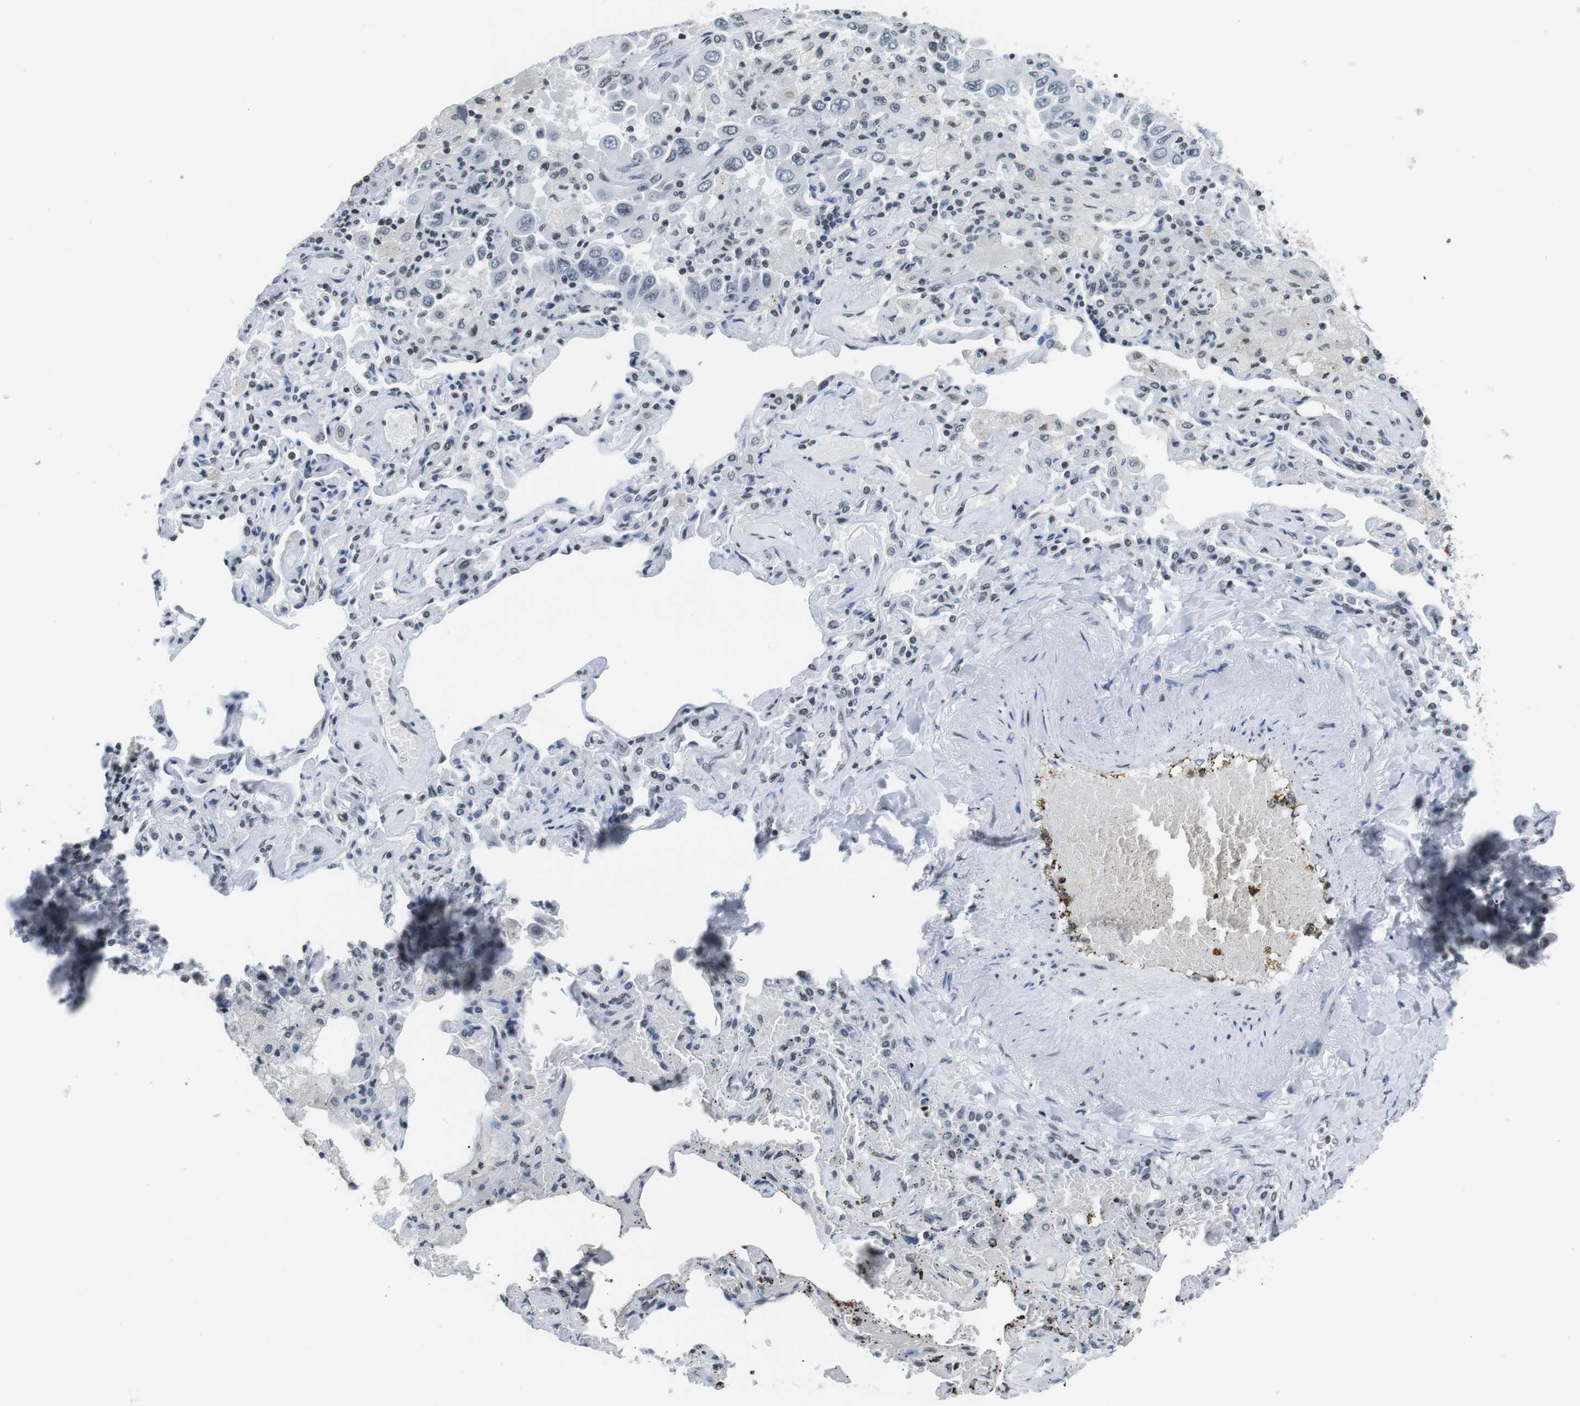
{"staining": {"intensity": "negative", "quantity": "none", "location": "none"}, "tissue": "lung cancer", "cell_type": "Tumor cells", "image_type": "cancer", "snomed": [{"axis": "morphology", "description": "Adenocarcinoma, NOS"}, {"axis": "topography", "description": "Lung"}], "caption": "Protein analysis of adenocarcinoma (lung) demonstrates no significant positivity in tumor cells.", "gene": "E2F2", "patient": {"sex": "male", "age": 64}}